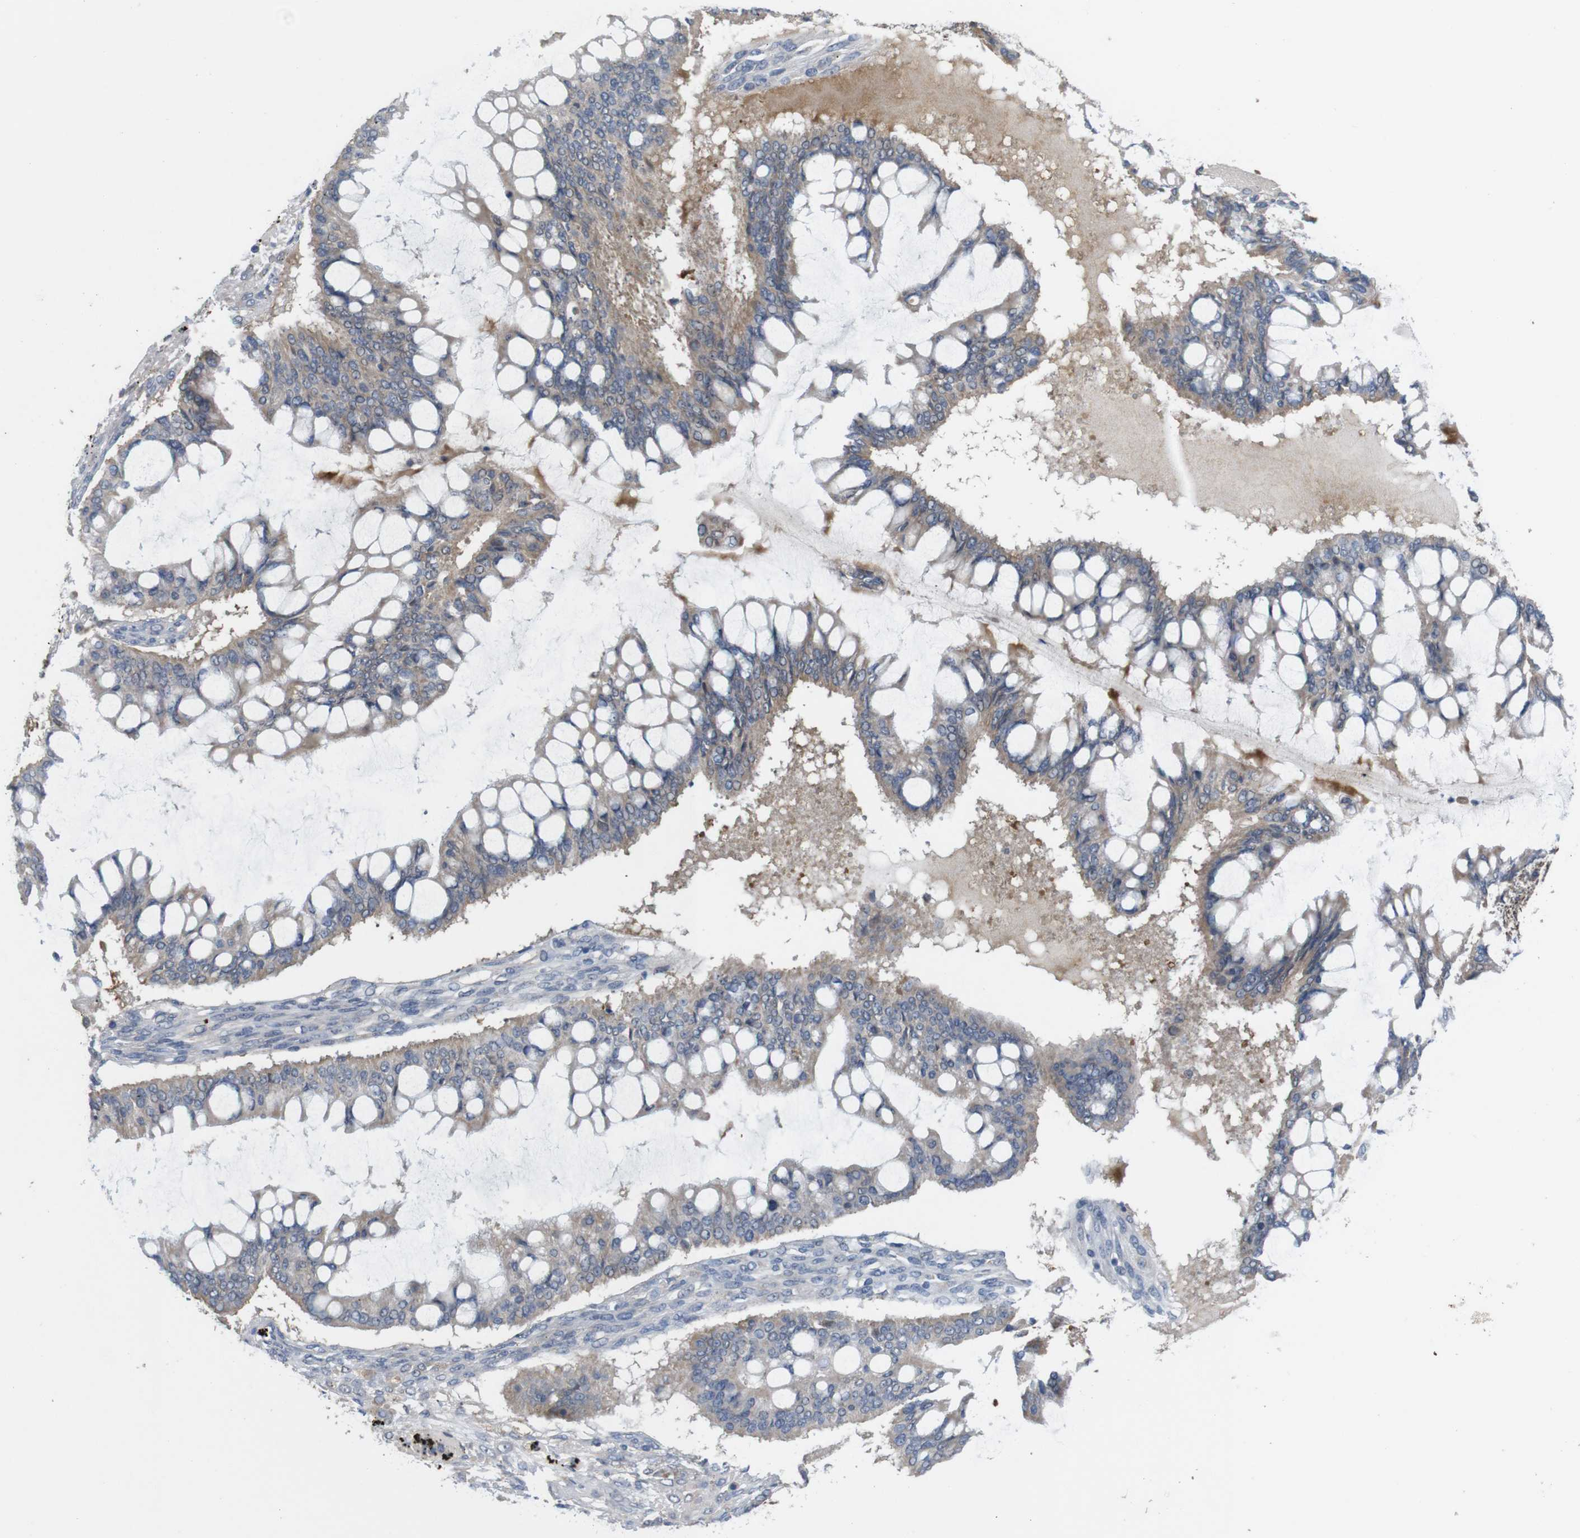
{"staining": {"intensity": "weak", "quantity": ">75%", "location": "cytoplasmic/membranous"}, "tissue": "ovarian cancer", "cell_type": "Tumor cells", "image_type": "cancer", "snomed": [{"axis": "morphology", "description": "Cystadenocarcinoma, mucinous, NOS"}, {"axis": "topography", "description": "Ovary"}], "caption": "An IHC photomicrograph of neoplastic tissue is shown. Protein staining in brown labels weak cytoplasmic/membranous positivity in ovarian cancer within tumor cells.", "gene": "PTPRR", "patient": {"sex": "female", "age": 73}}